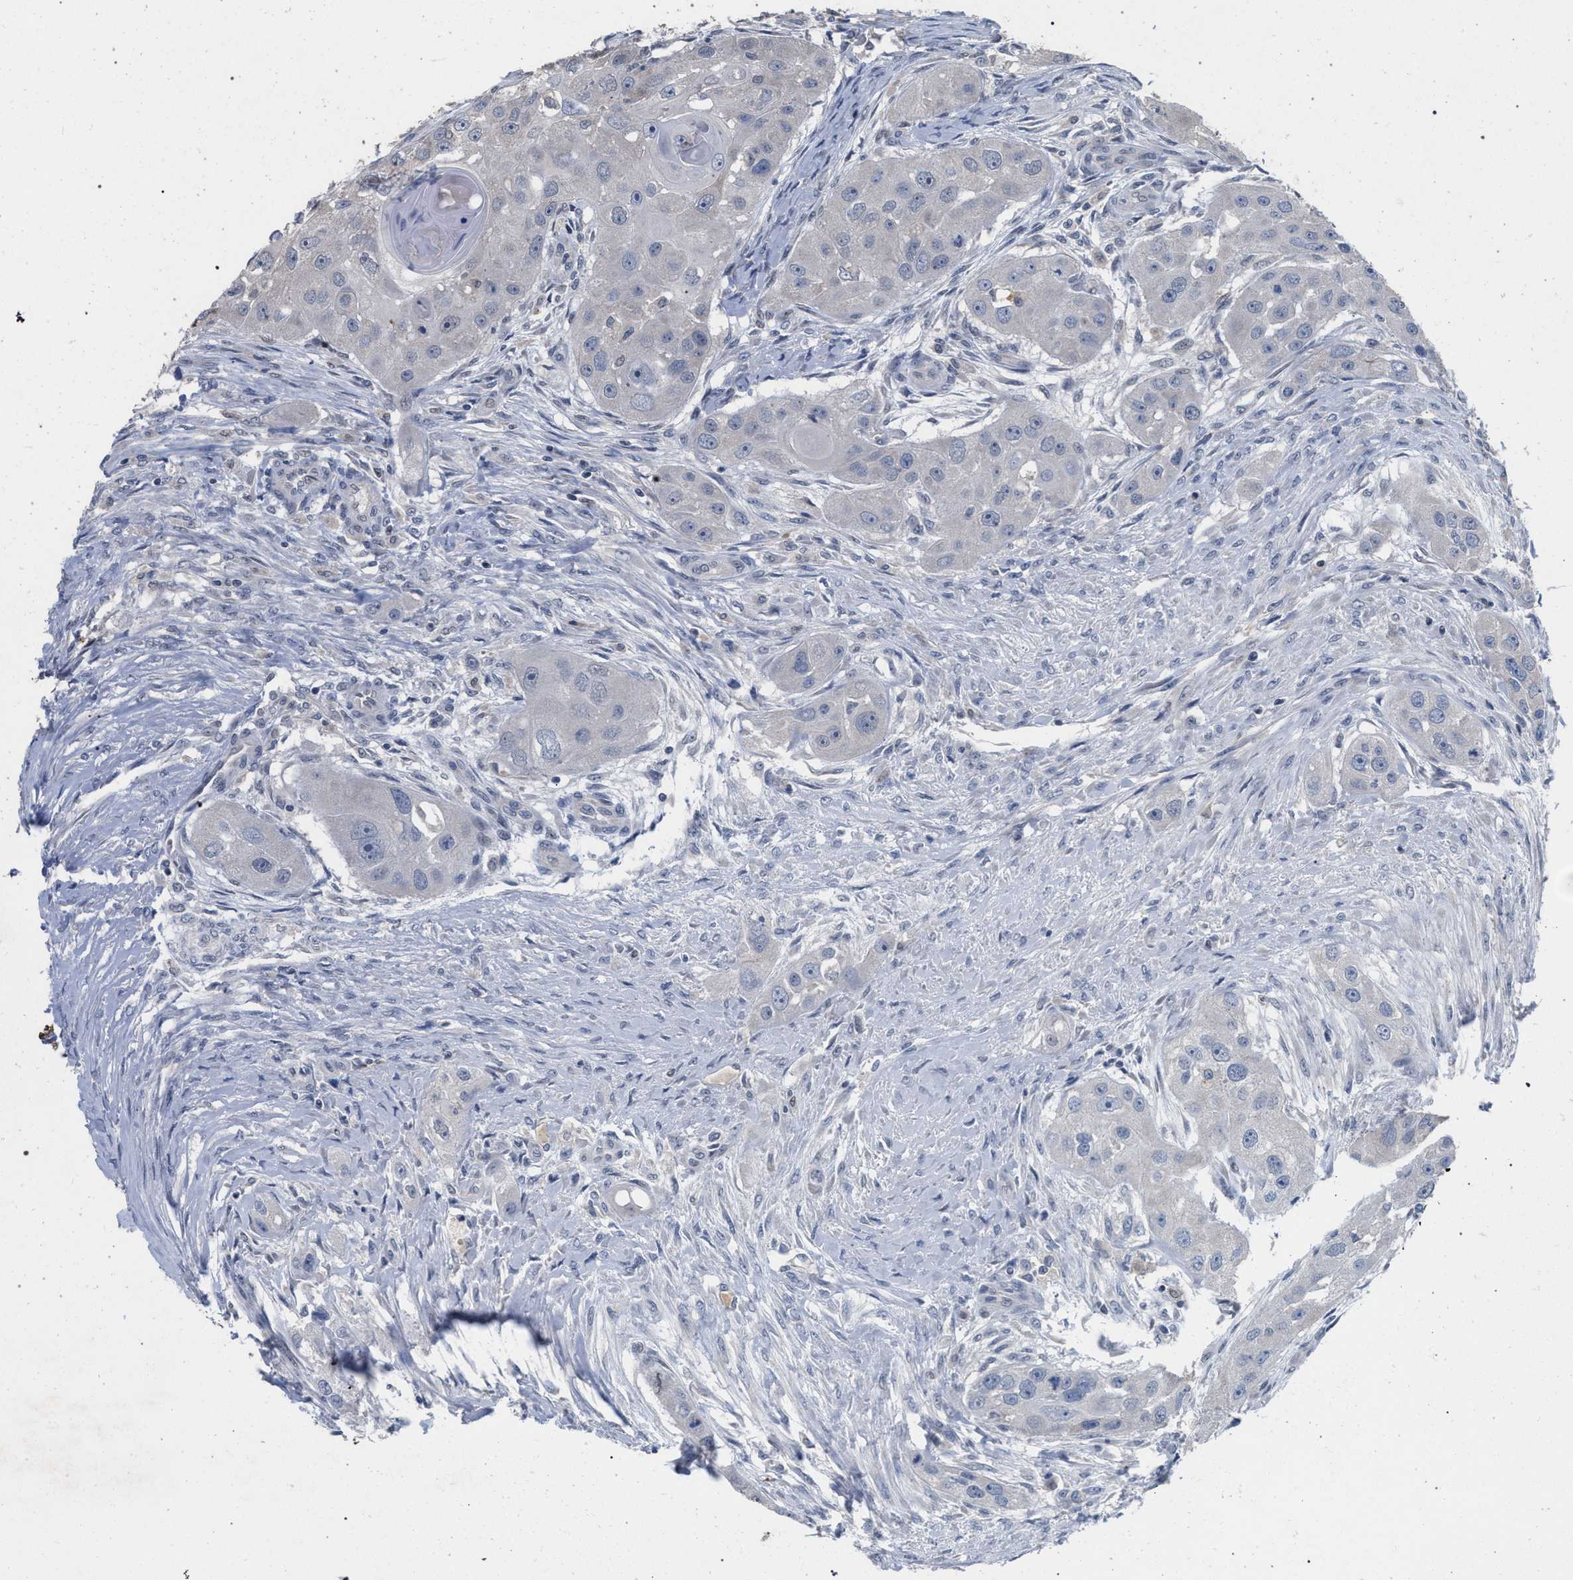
{"staining": {"intensity": "negative", "quantity": "none", "location": "none"}, "tissue": "head and neck cancer", "cell_type": "Tumor cells", "image_type": "cancer", "snomed": [{"axis": "morphology", "description": "Normal tissue, NOS"}, {"axis": "morphology", "description": "Squamous cell carcinoma, NOS"}, {"axis": "topography", "description": "Skeletal muscle"}, {"axis": "topography", "description": "Head-Neck"}], "caption": "This is an immunohistochemistry (IHC) micrograph of human head and neck squamous cell carcinoma. There is no positivity in tumor cells.", "gene": "TECPR1", "patient": {"sex": "male", "age": 51}}